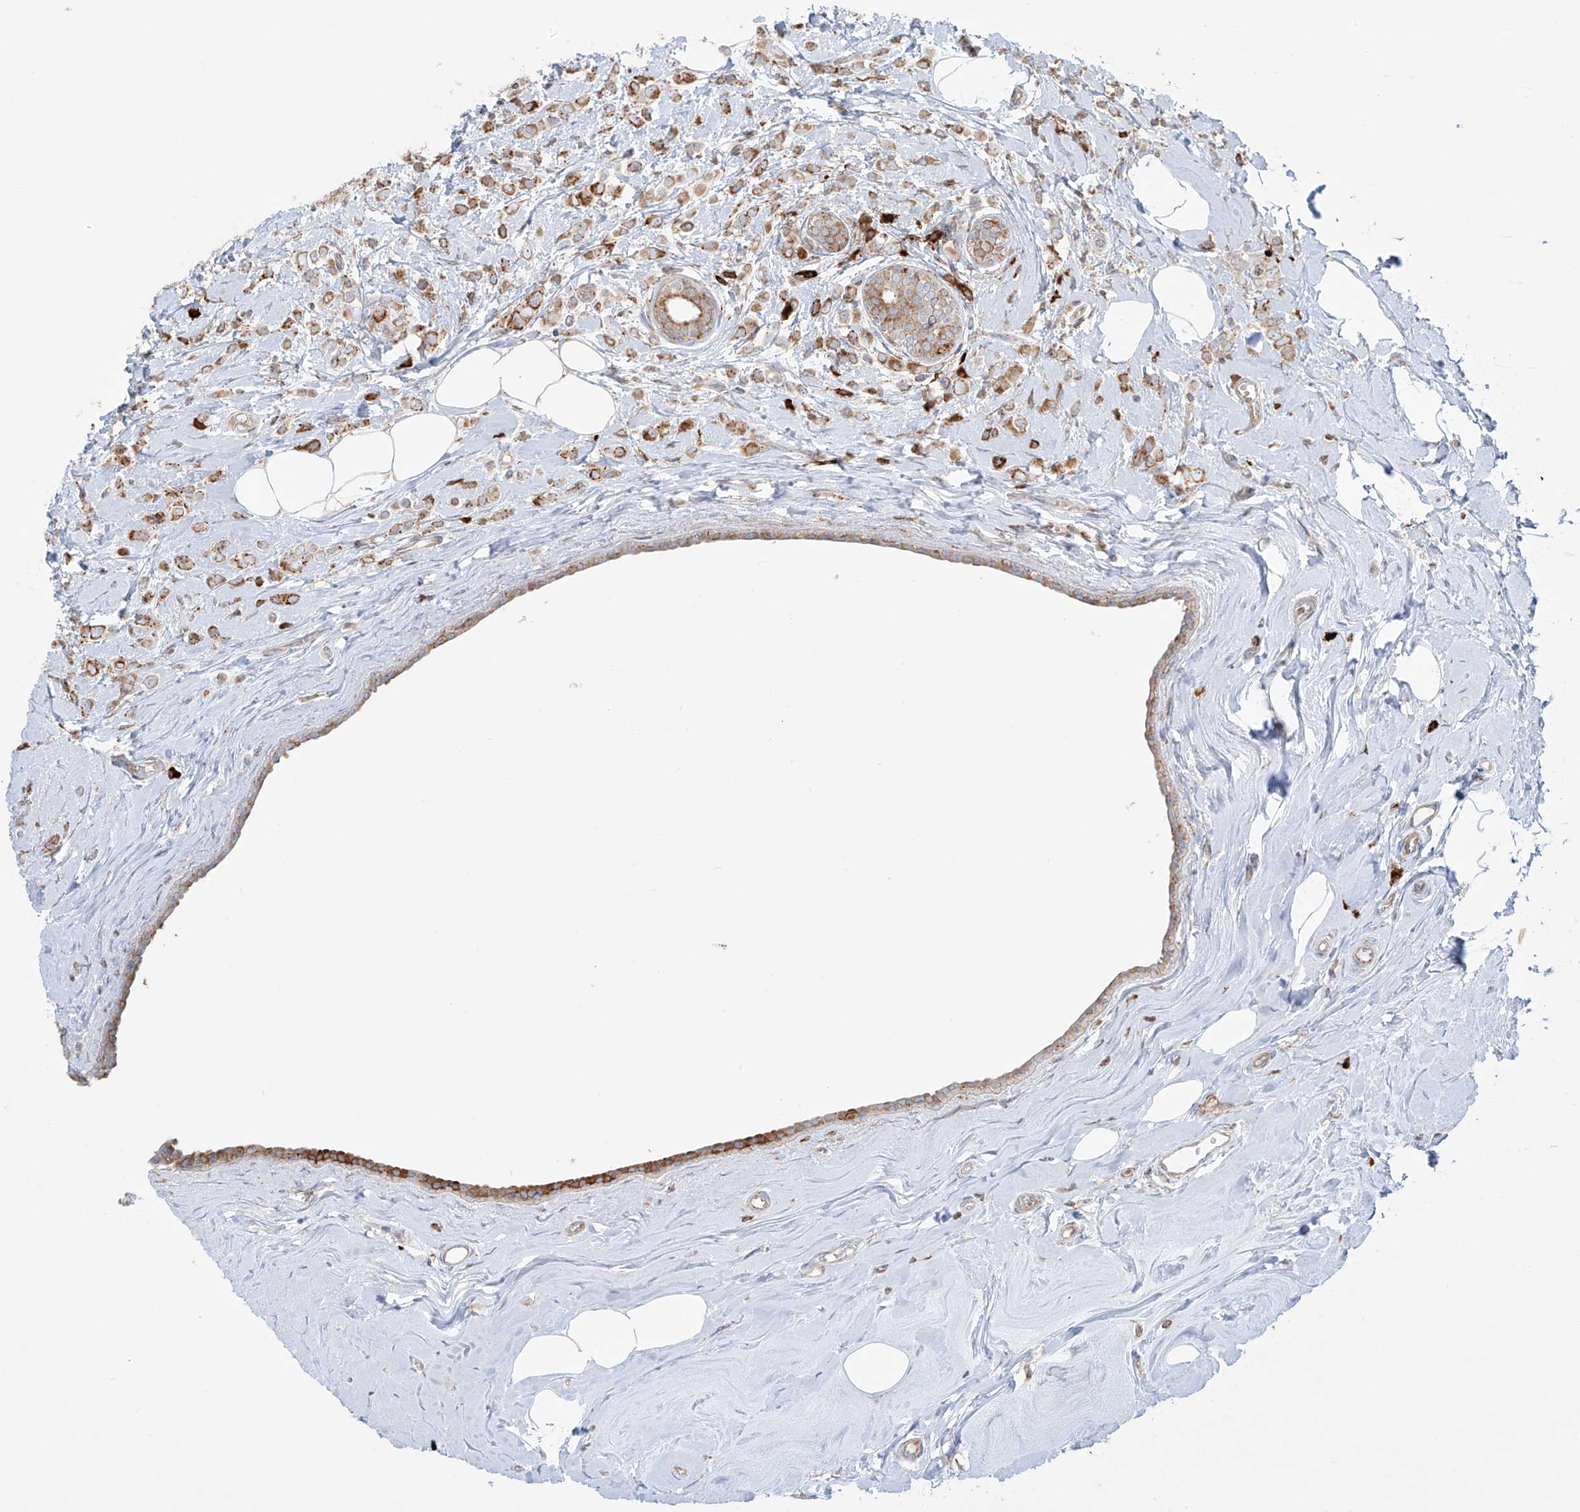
{"staining": {"intensity": "moderate", "quantity": ">75%", "location": "cytoplasmic/membranous"}, "tissue": "breast cancer", "cell_type": "Tumor cells", "image_type": "cancer", "snomed": [{"axis": "morphology", "description": "Lobular carcinoma"}, {"axis": "topography", "description": "Breast"}], "caption": "This photomicrograph displays immunohistochemistry (IHC) staining of lobular carcinoma (breast), with medium moderate cytoplasmic/membranous positivity in about >75% of tumor cells.", "gene": "MX1", "patient": {"sex": "female", "age": 47}}